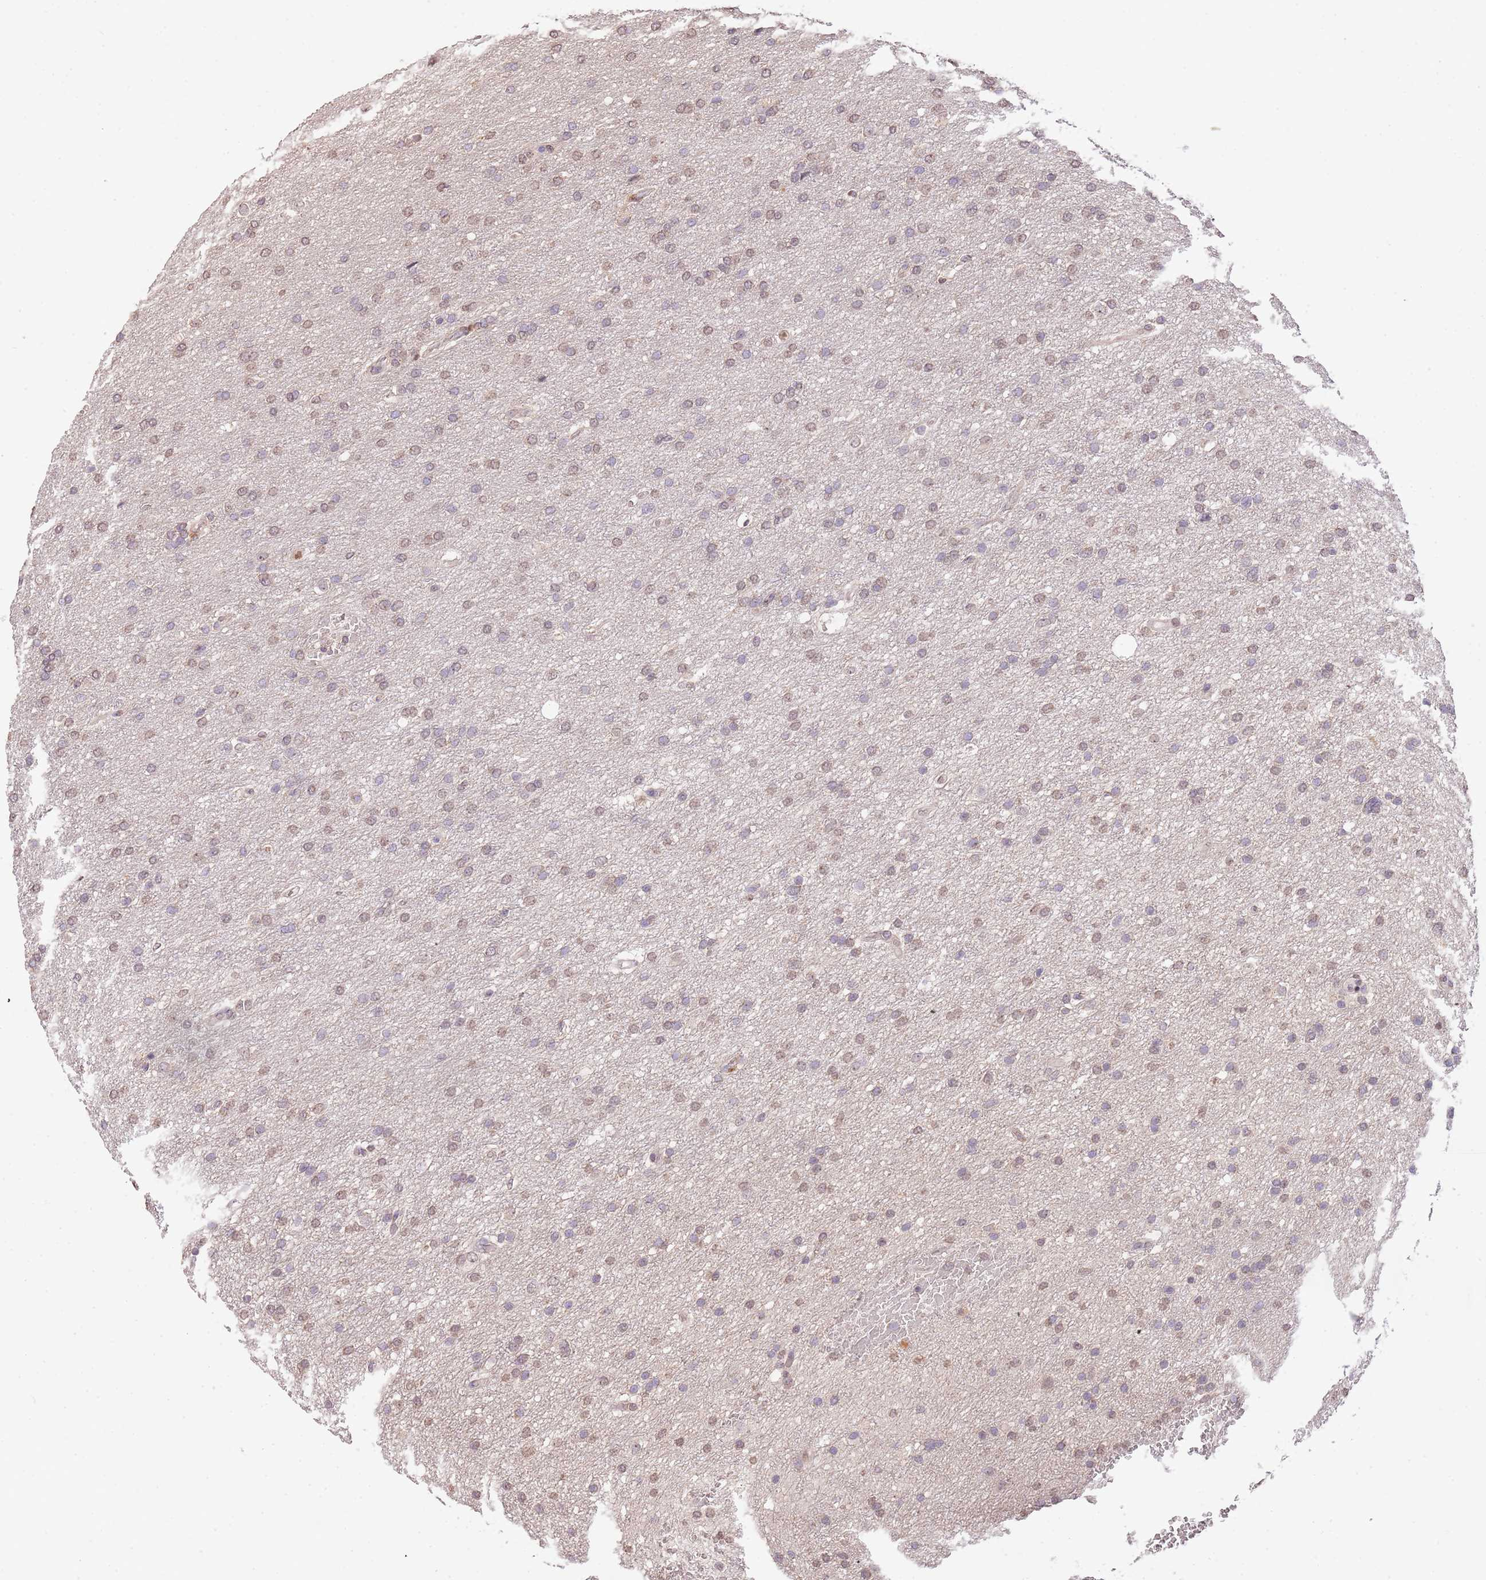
{"staining": {"intensity": "weak", "quantity": ">75%", "location": "nuclear"}, "tissue": "glioma", "cell_type": "Tumor cells", "image_type": "cancer", "snomed": [{"axis": "morphology", "description": "Glioma, malignant, High grade"}, {"axis": "topography", "description": "Cerebral cortex"}], "caption": "Immunohistochemistry (DAB (3,3'-diaminobenzidine)) staining of human glioma exhibits weak nuclear protein expression in approximately >75% of tumor cells.", "gene": "SLC16A4", "patient": {"sex": "female", "age": 36}}